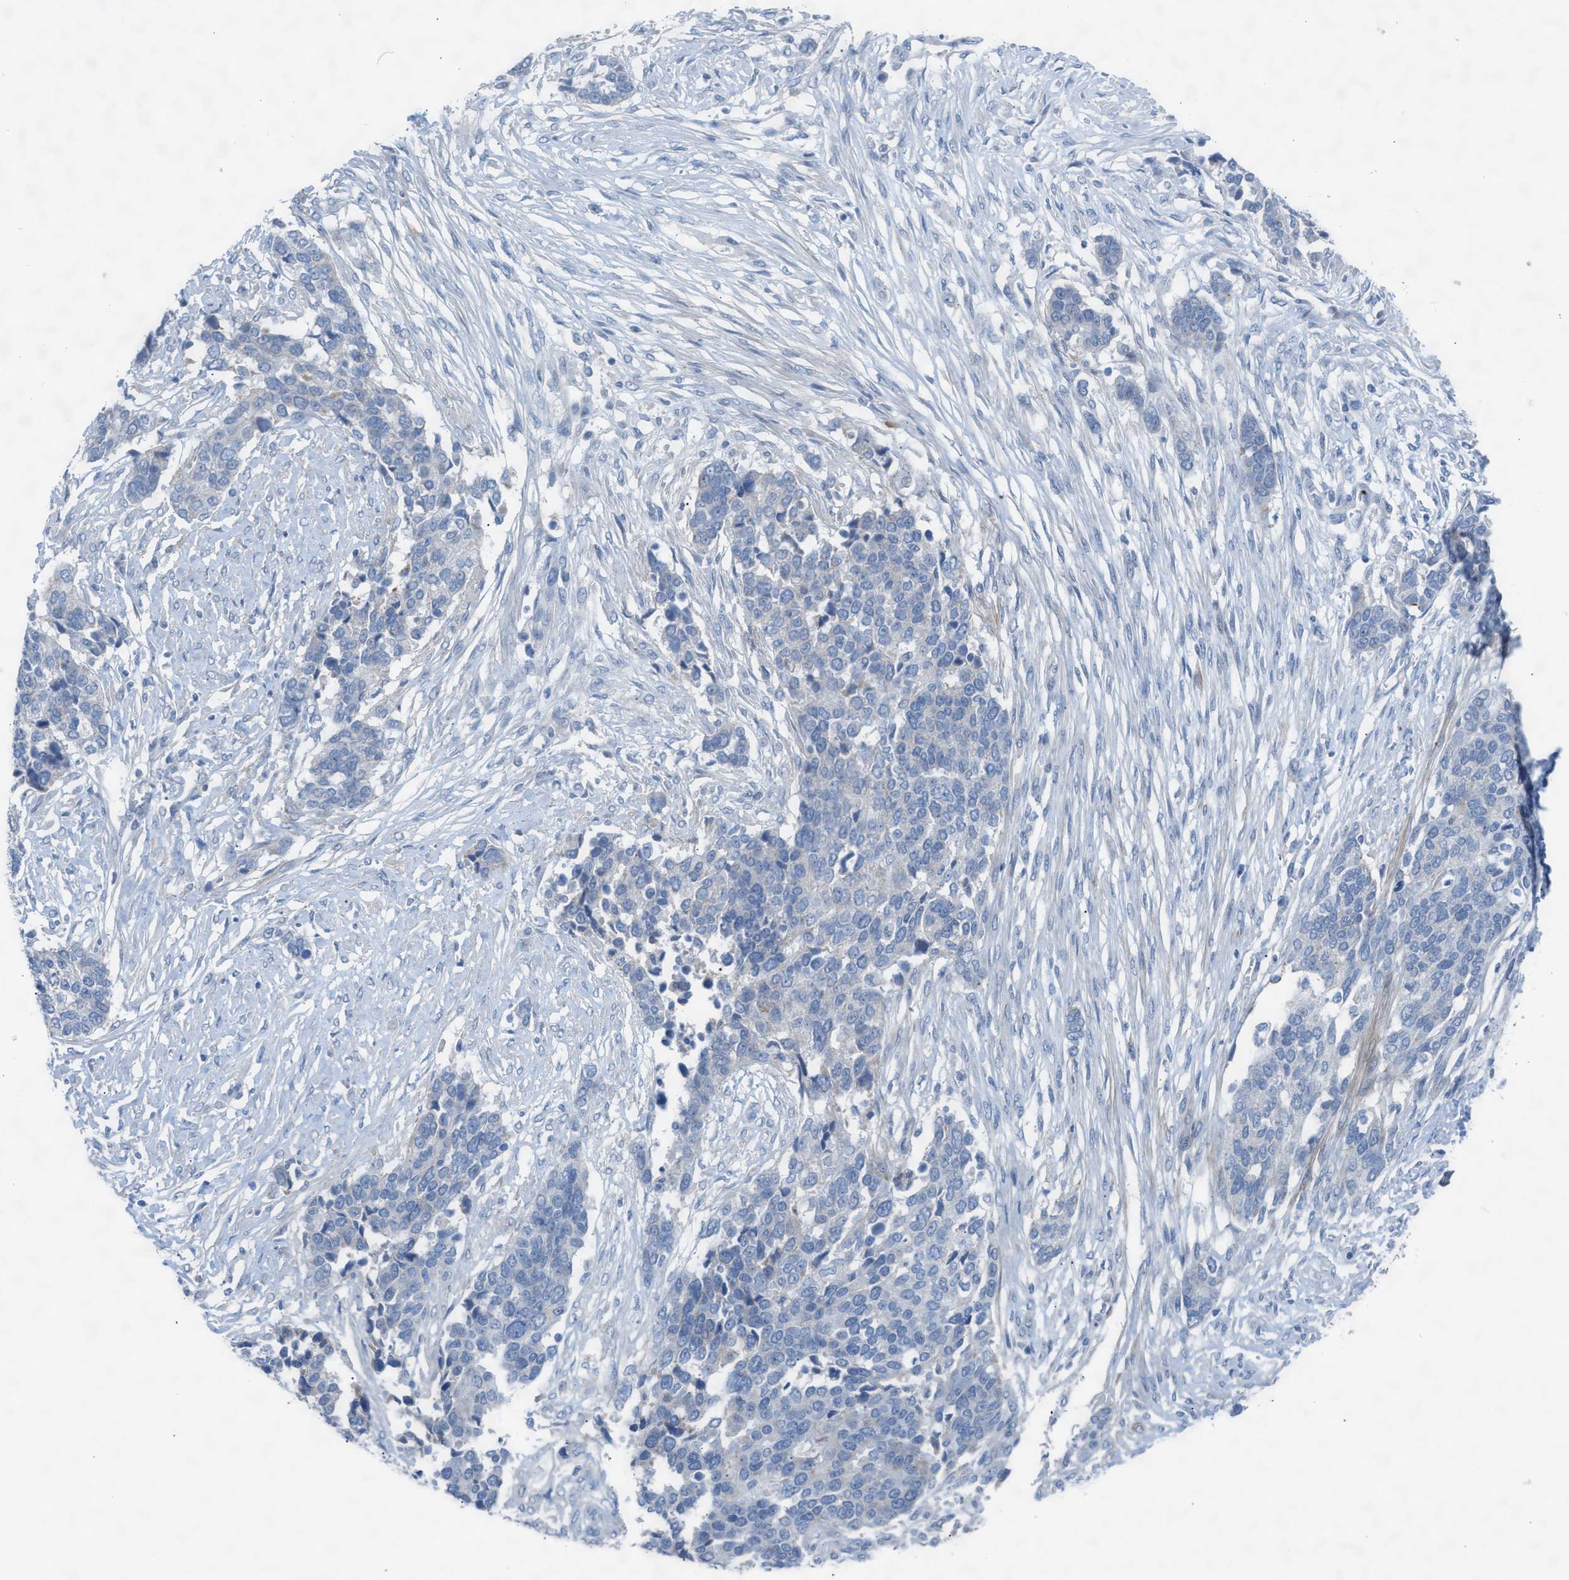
{"staining": {"intensity": "negative", "quantity": "none", "location": "none"}, "tissue": "ovarian cancer", "cell_type": "Tumor cells", "image_type": "cancer", "snomed": [{"axis": "morphology", "description": "Cystadenocarcinoma, serous, NOS"}, {"axis": "topography", "description": "Ovary"}], "caption": "Tumor cells show no significant positivity in ovarian serous cystadenocarcinoma.", "gene": "ASPA", "patient": {"sex": "female", "age": 44}}